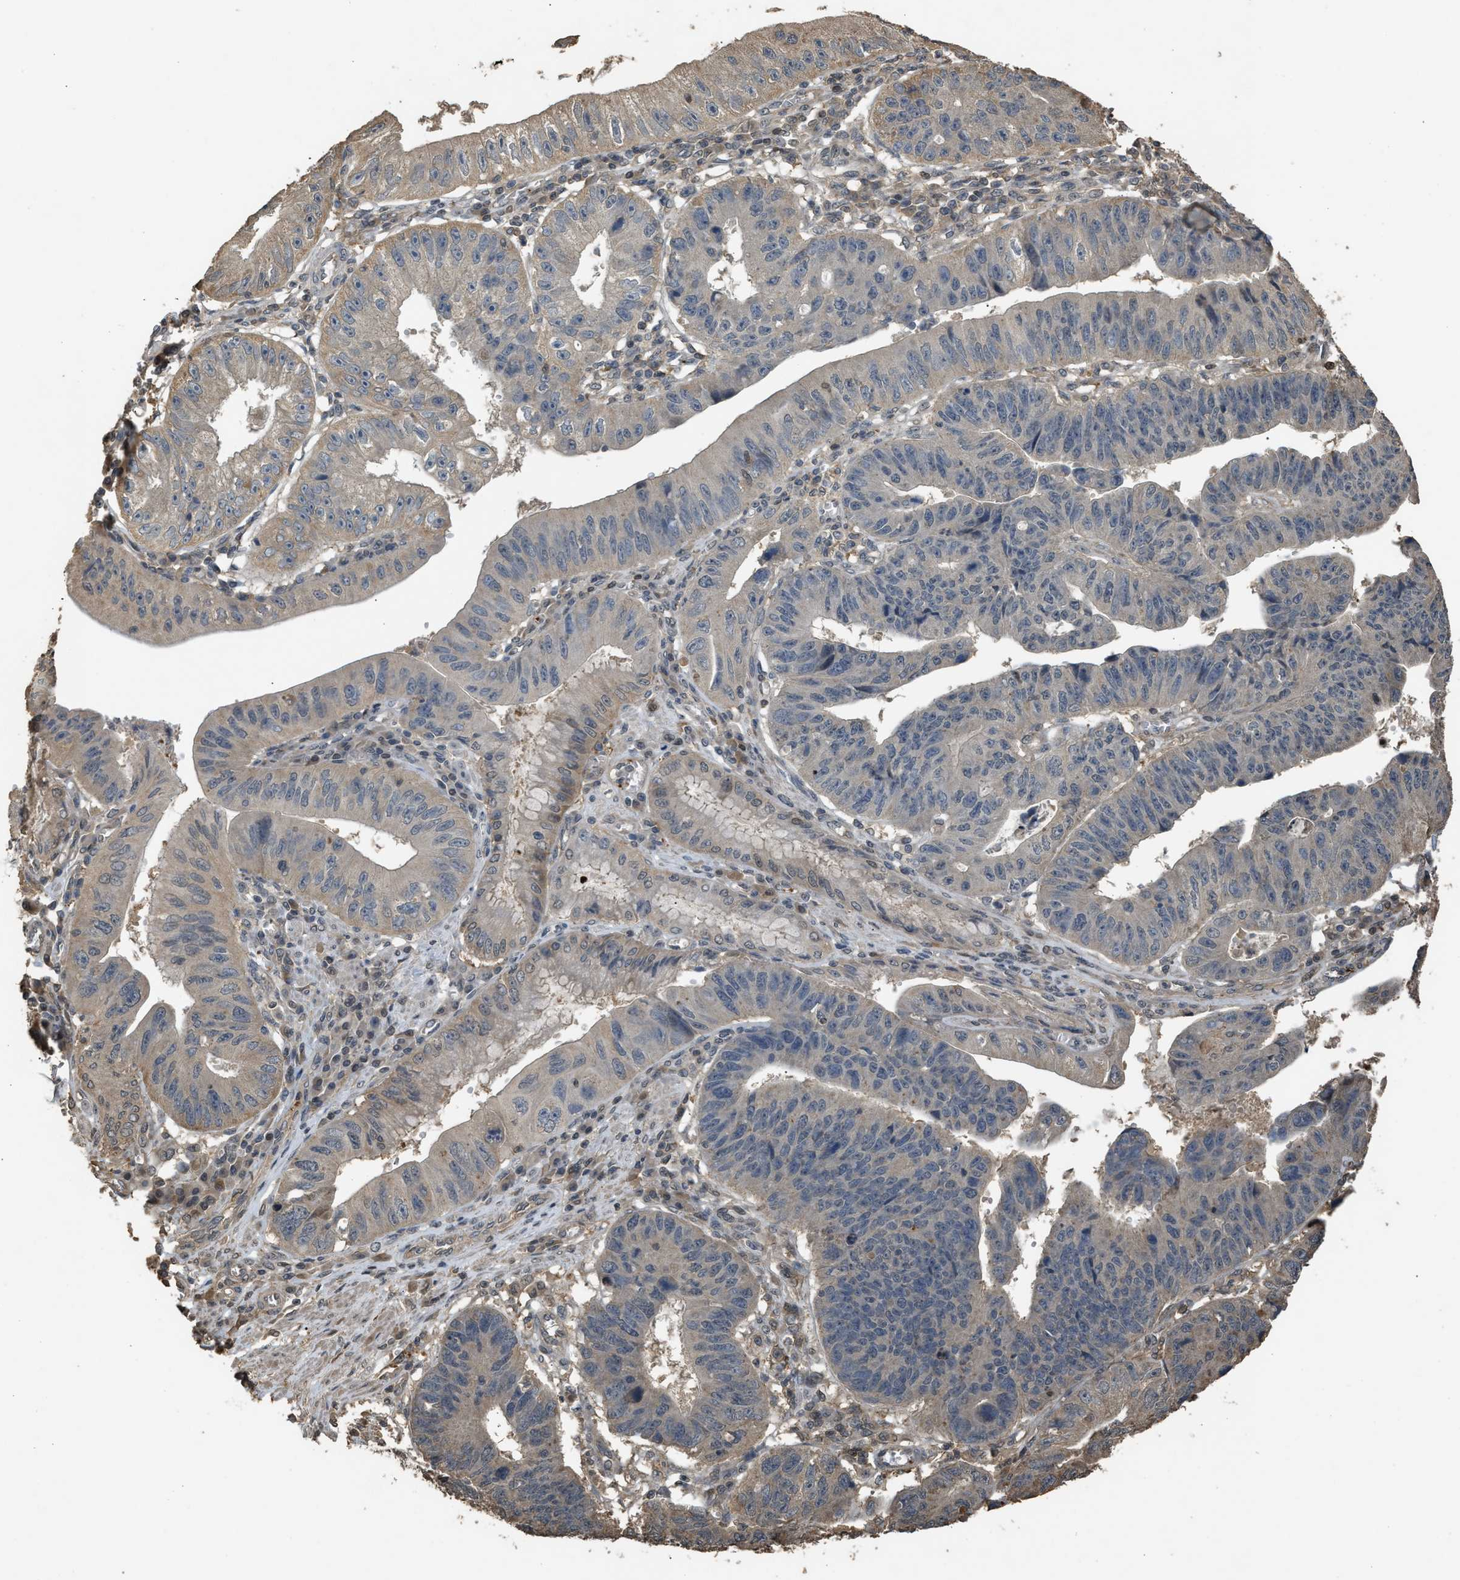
{"staining": {"intensity": "weak", "quantity": "<25%", "location": "cytoplasmic/membranous"}, "tissue": "stomach cancer", "cell_type": "Tumor cells", "image_type": "cancer", "snomed": [{"axis": "morphology", "description": "Adenocarcinoma, NOS"}, {"axis": "topography", "description": "Stomach"}], "caption": "Immunohistochemistry (IHC) histopathology image of neoplastic tissue: adenocarcinoma (stomach) stained with DAB (3,3'-diaminobenzidine) reveals no significant protein staining in tumor cells.", "gene": "ARHGDIA", "patient": {"sex": "male", "age": 59}}